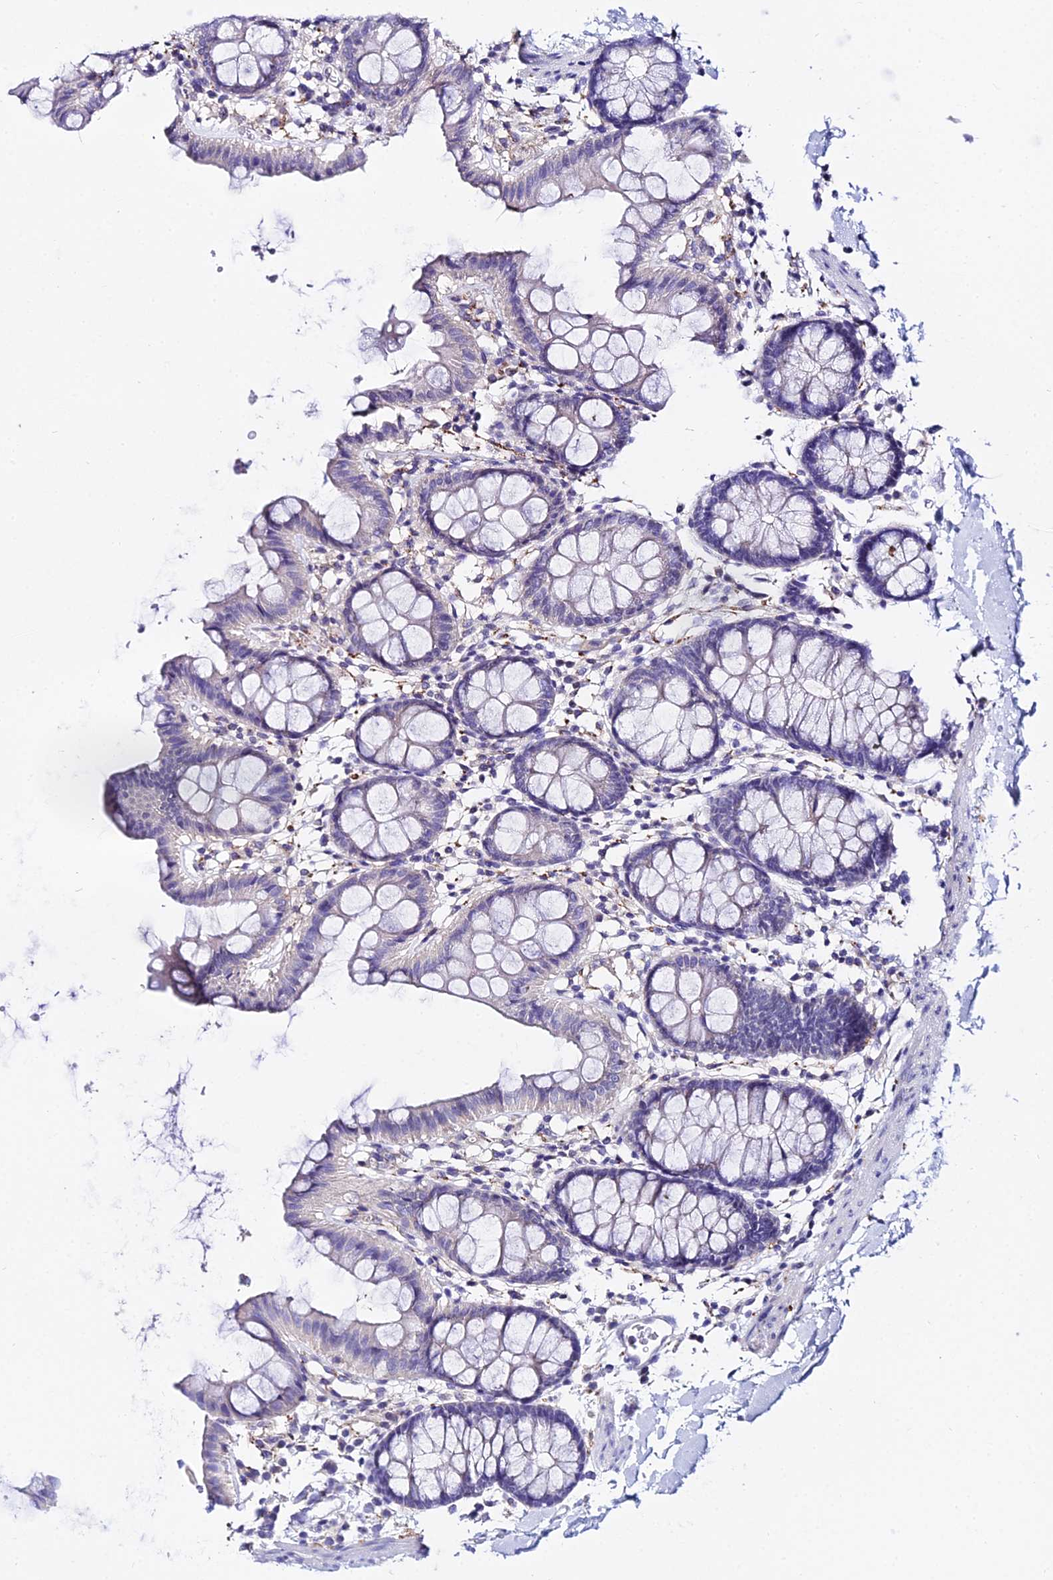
{"staining": {"intensity": "negative", "quantity": "none", "location": "none"}, "tissue": "colon", "cell_type": "Endothelial cells", "image_type": "normal", "snomed": [{"axis": "morphology", "description": "Normal tissue, NOS"}, {"axis": "topography", "description": "Colon"}], "caption": "IHC histopathology image of benign colon: human colon stained with DAB (3,3'-diaminobenzidine) displays no significant protein staining in endothelial cells.", "gene": "ATG16L2", "patient": {"sex": "male", "age": 75}}